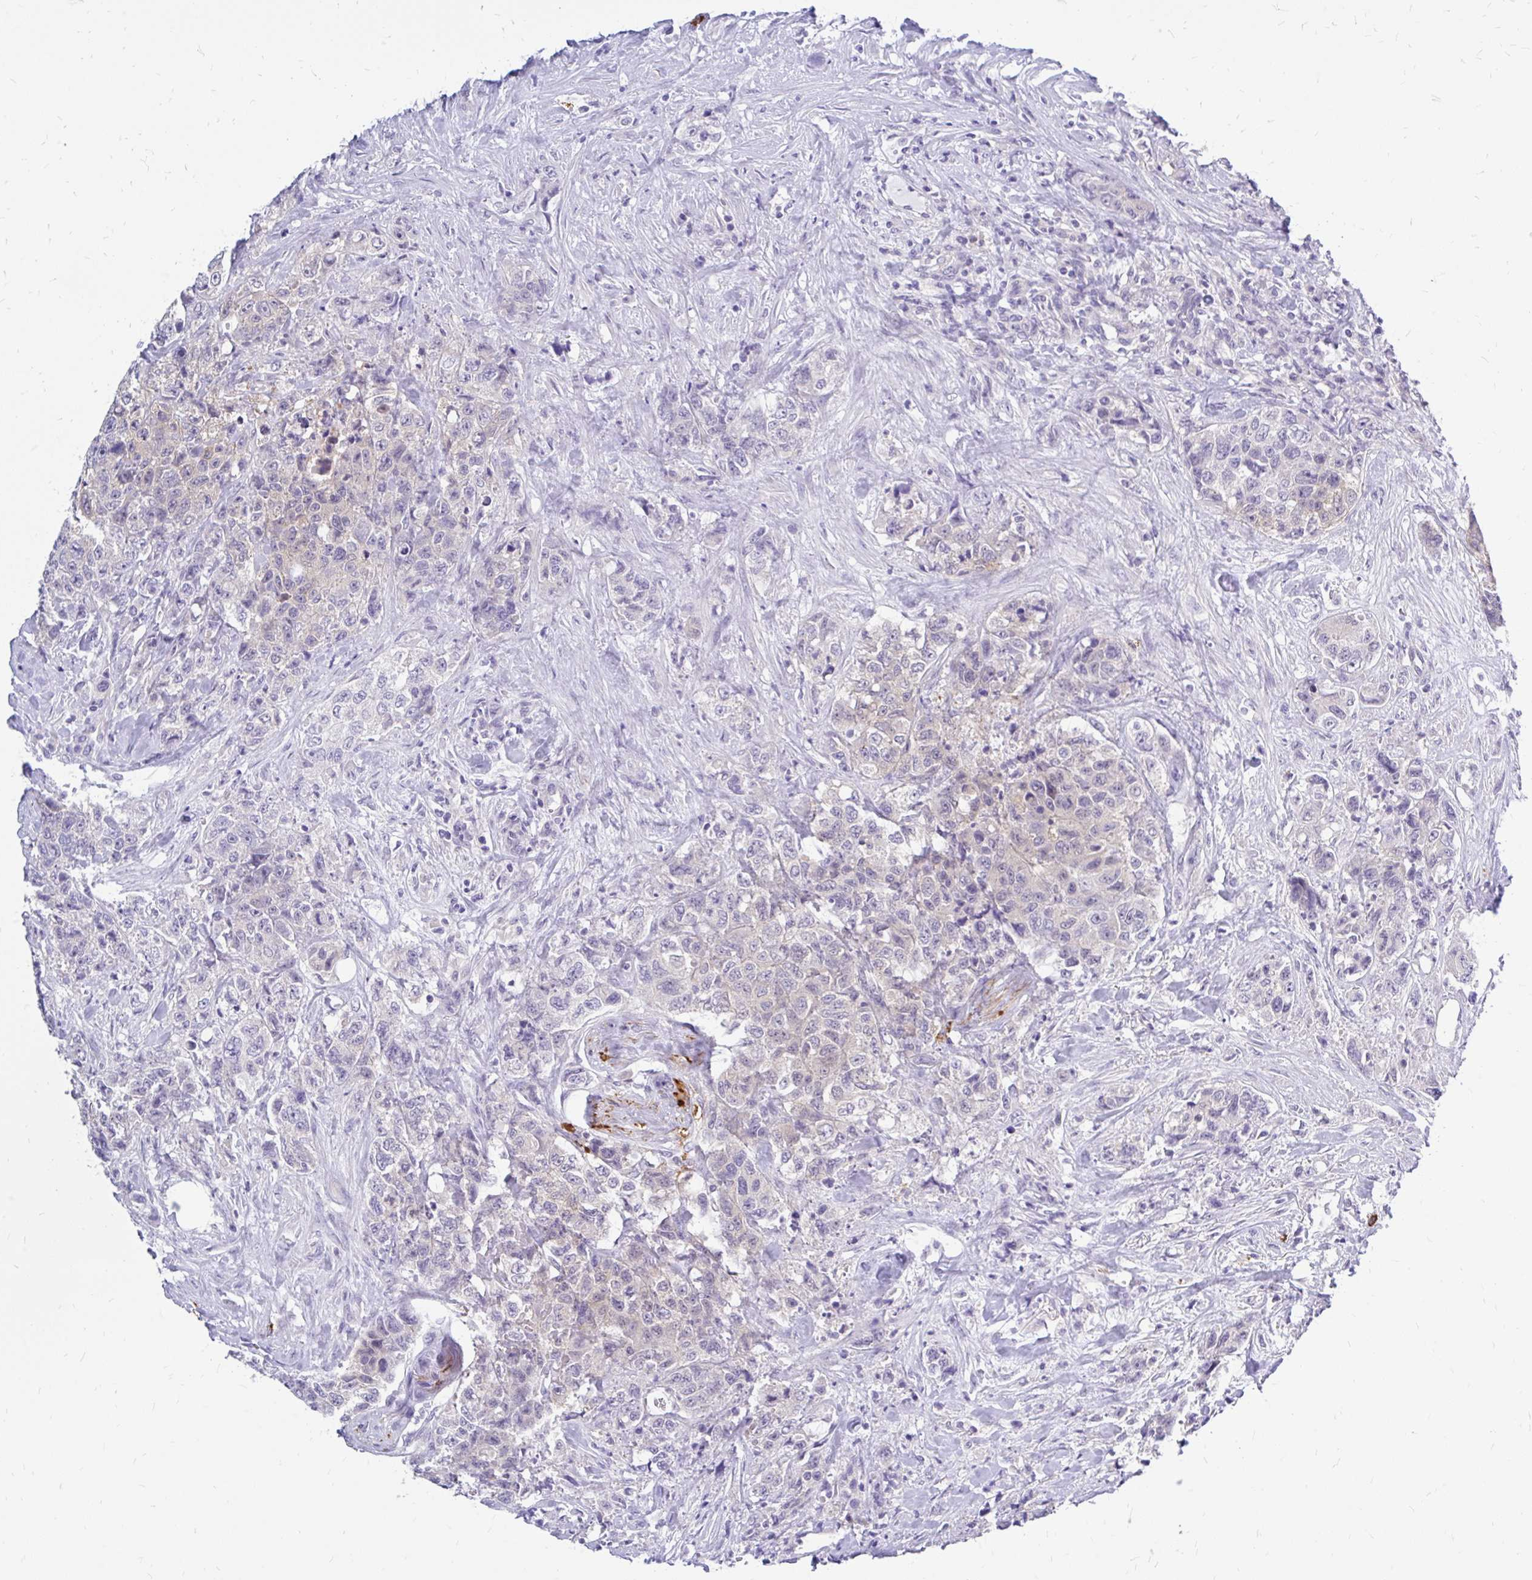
{"staining": {"intensity": "negative", "quantity": "none", "location": "none"}, "tissue": "urothelial cancer", "cell_type": "Tumor cells", "image_type": "cancer", "snomed": [{"axis": "morphology", "description": "Urothelial carcinoma, High grade"}, {"axis": "topography", "description": "Urinary bladder"}], "caption": "Photomicrograph shows no protein positivity in tumor cells of urothelial cancer tissue. (Stains: DAB IHC with hematoxylin counter stain, Microscopy: brightfield microscopy at high magnification).", "gene": "MAP1LC3A", "patient": {"sex": "female", "age": 78}}